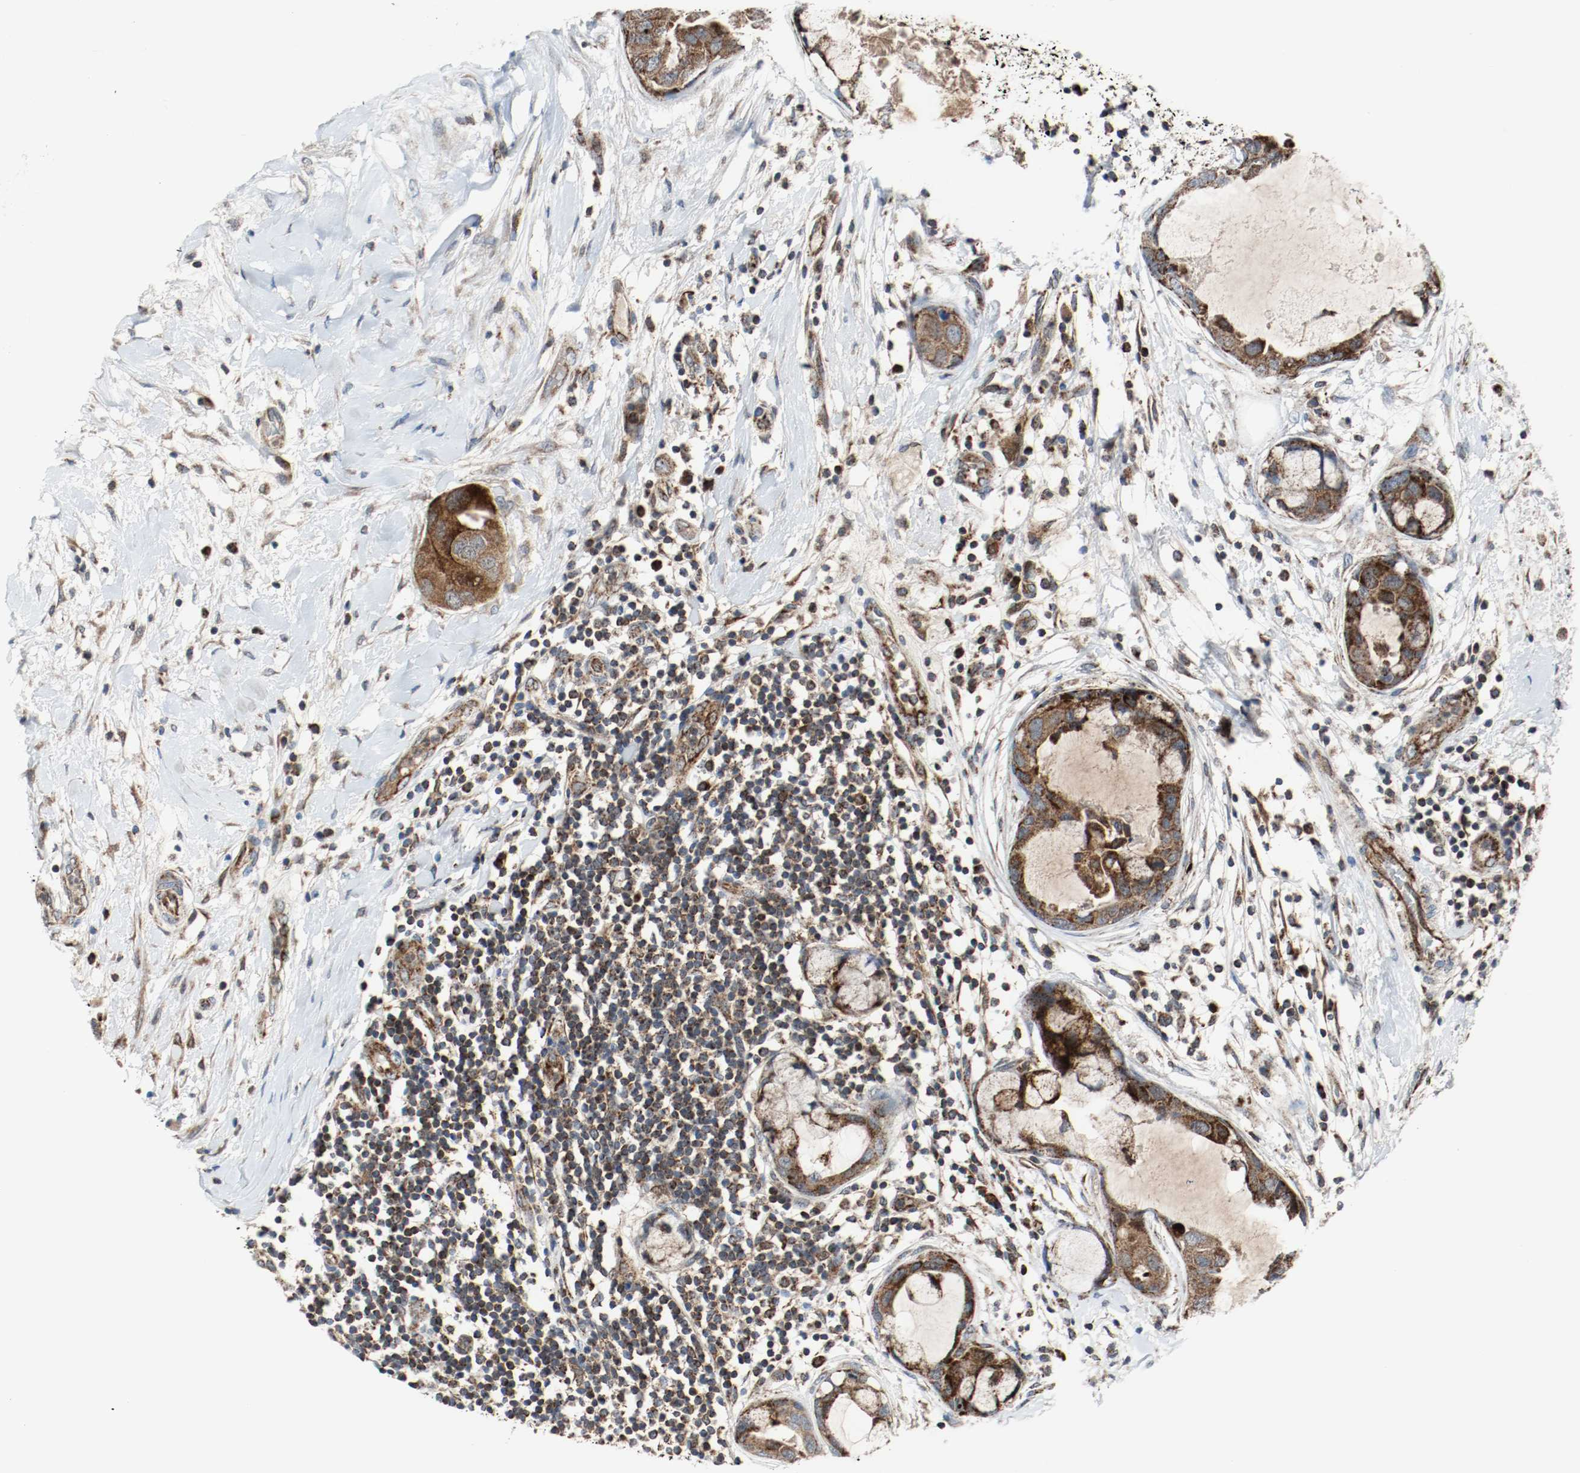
{"staining": {"intensity": "moderate", "quantity": ">75%", "location": "cytoplasmic/membranous"}, "tissue": "breast cancer", "cell_type": "Tumor cells", "image_type": "cancer", "snomed": [{"axis": "morphology", "description": "Duct carcinoma"}, {"axis": "topography", "description": "Breast"}], "caption": "A photomicrograph showing moderate cytoplasmic/membranous positivity in about >75% of tumor cells in breast cancer (intraductal carcinoma), as visualized by brown immunohistochemical staining.", "gene": "TXNRD1", "patient": {"sex": "female", "age": 40}}